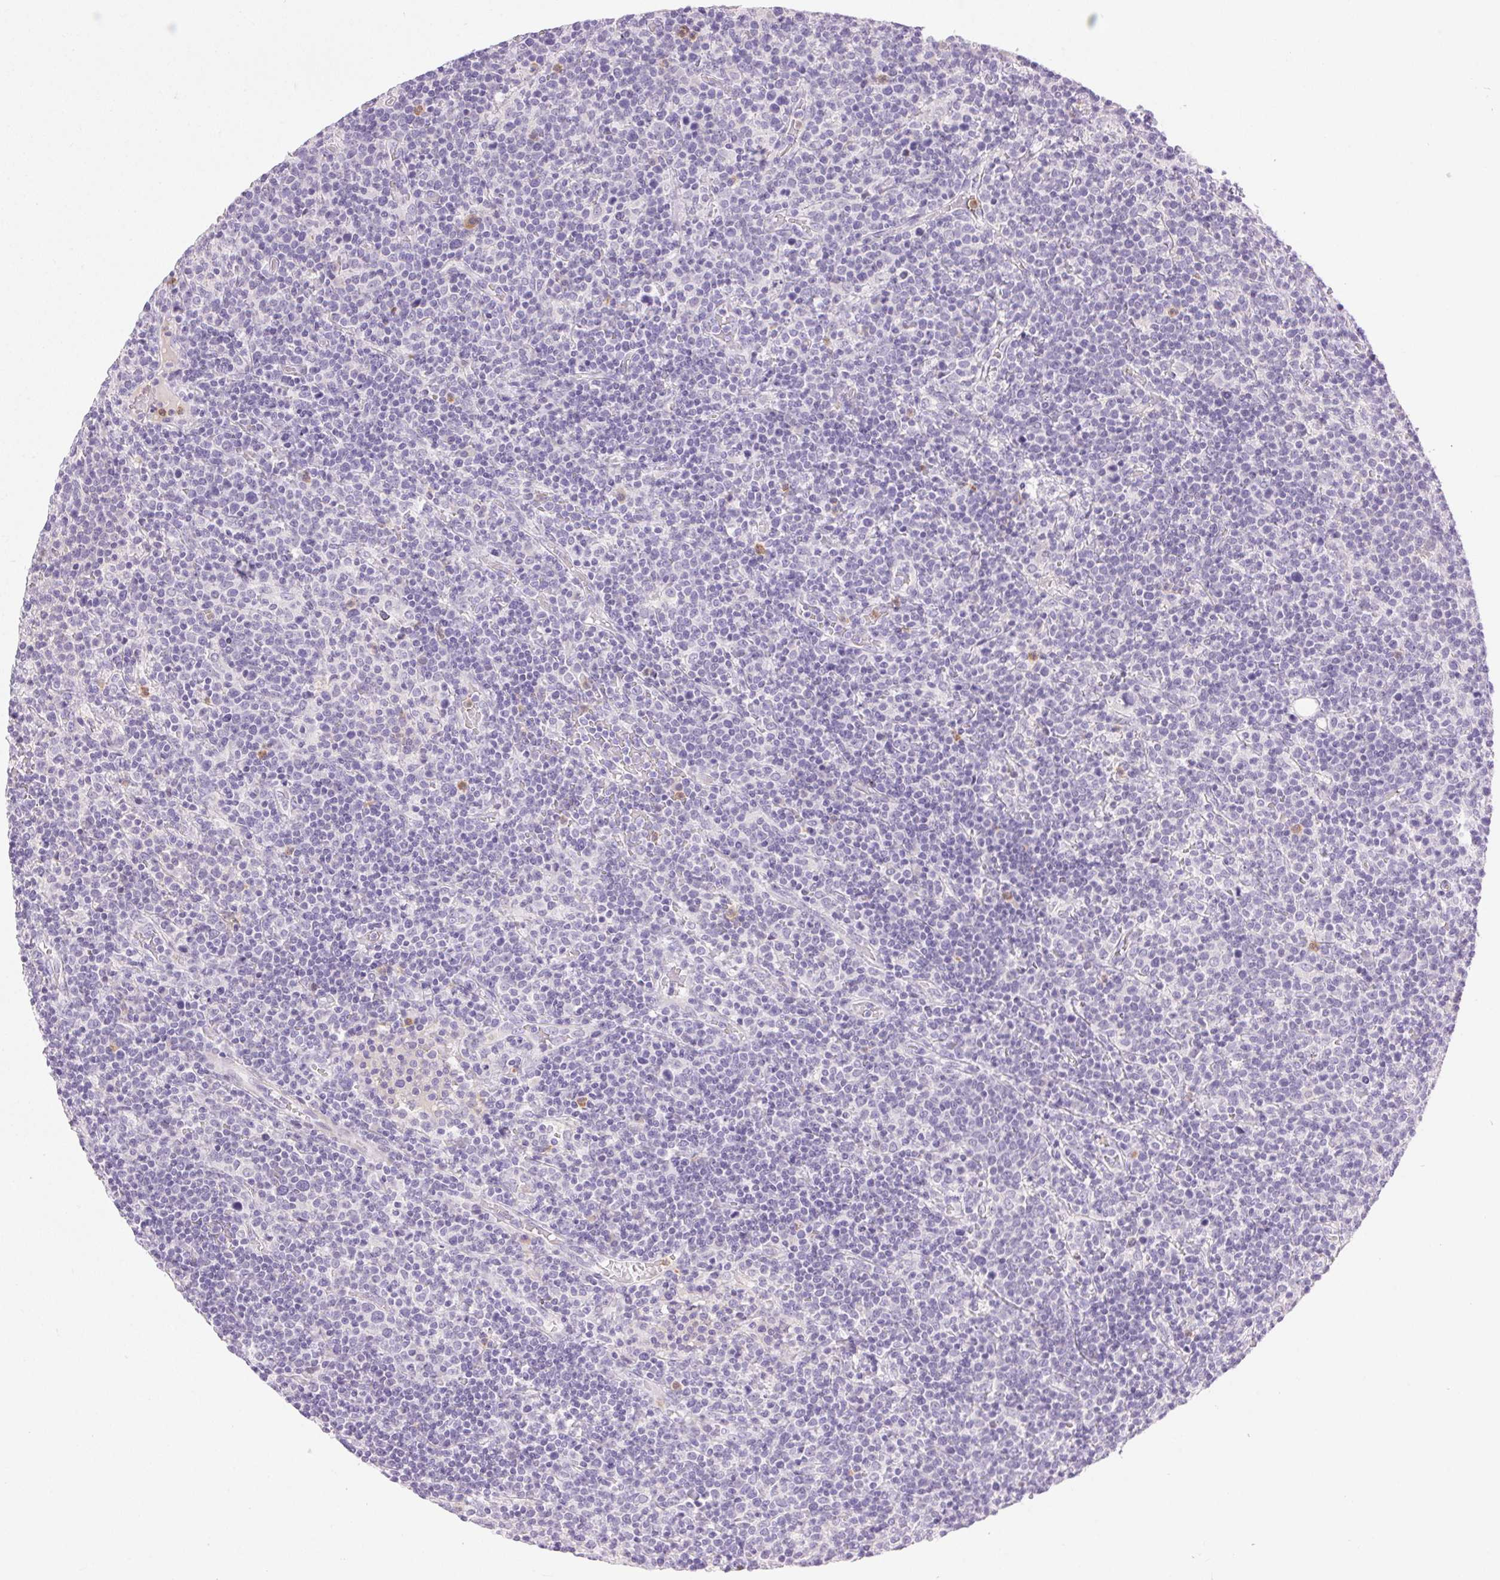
{"staining": {"intensity": "negative", "quantity": "none", "location": "none"}, "tissue": "lymphoma", "cell_type": "Tumor cells", "image_type": "cancer", "snomed": [{"axis": "morphology", "description": "Malignant lymphoma, non-Hodgkin's type, High grade"}, {"axis": "topography", "description": "Lymph node"}], "caption": "The photomicrograph reveals no staining of tumor cells in malignant lymphoma, non-Hodgkin's type (high-grade).", "gene": "EMX2", "patient": {"sex": "male", "age": 61}}